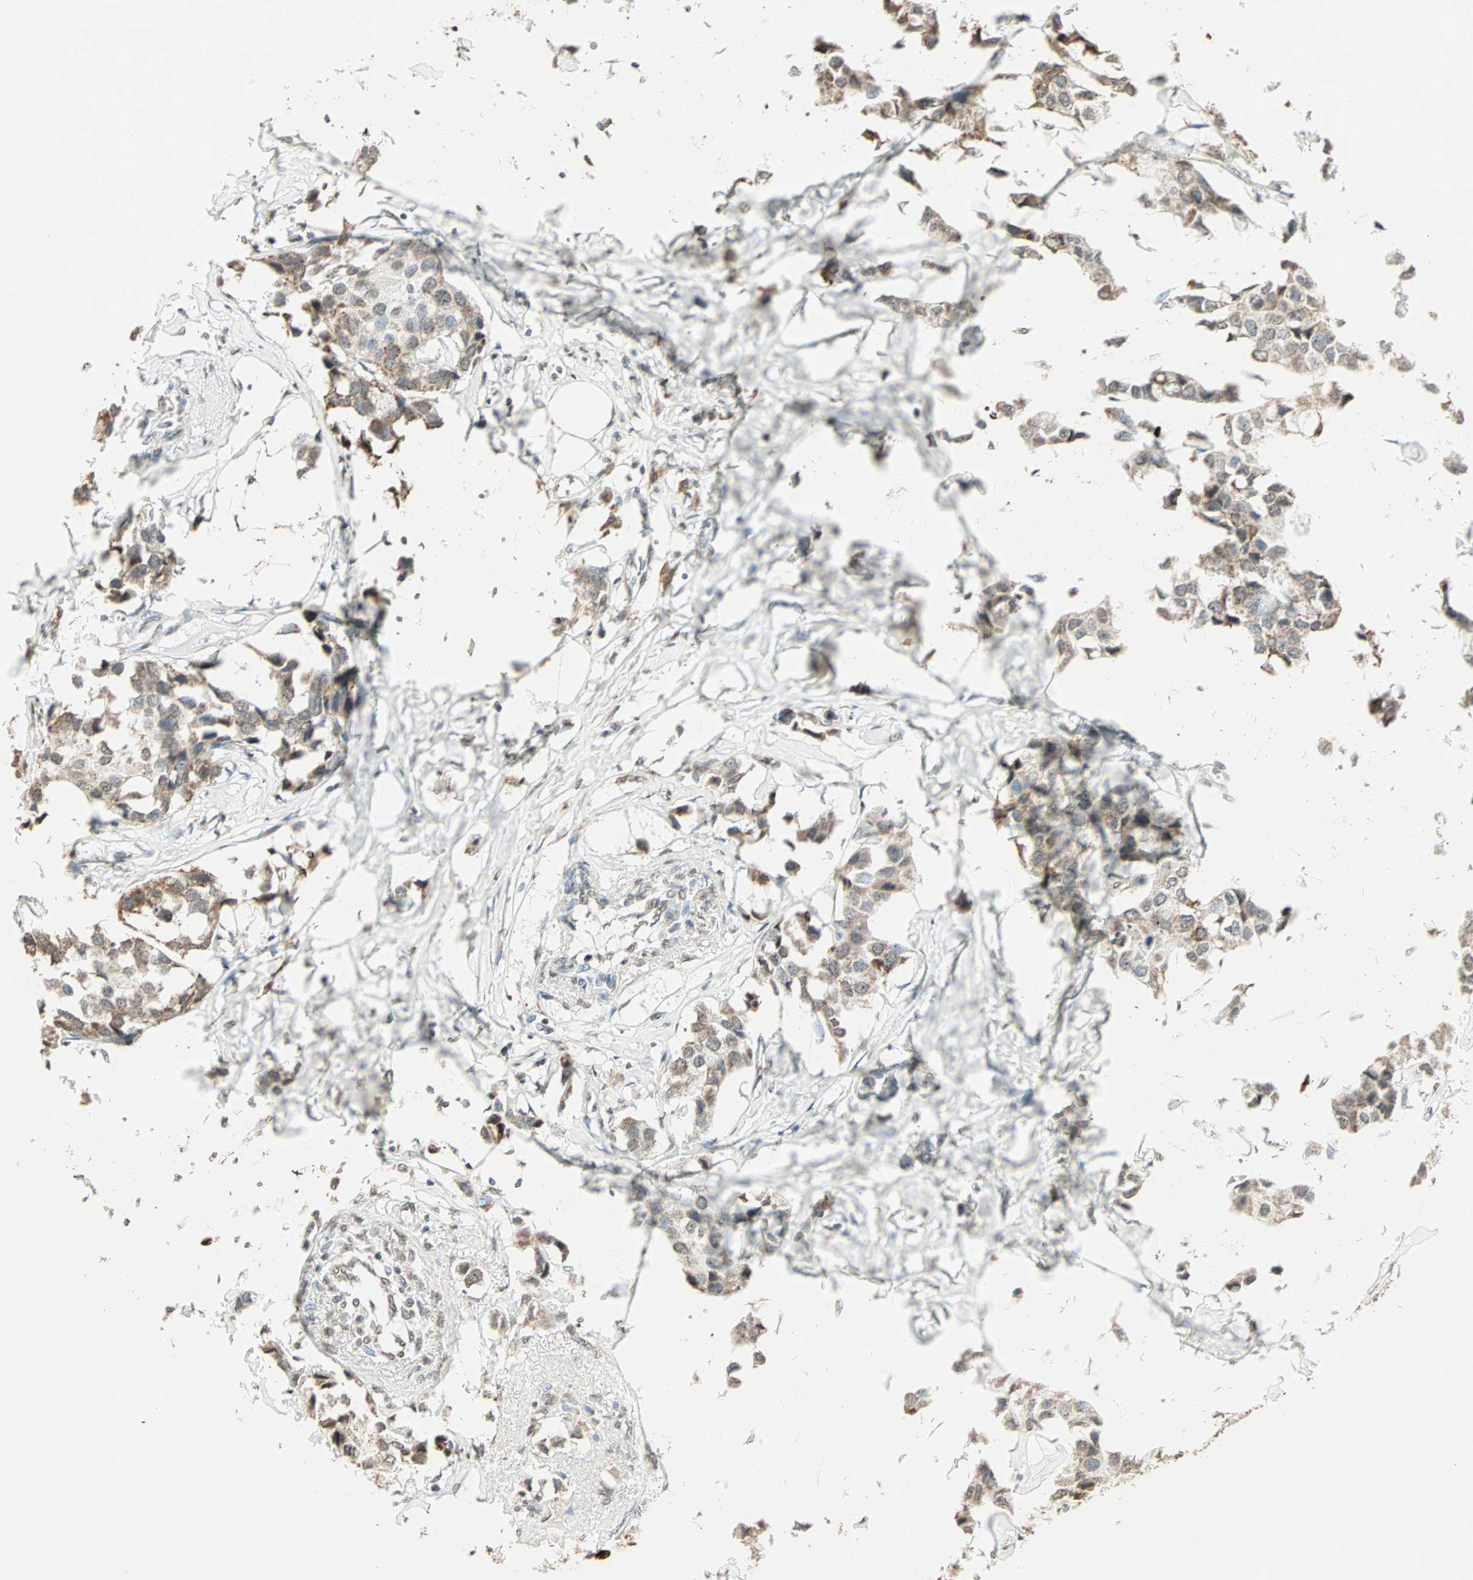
{"staining": {"intensity": "moderate", "quantity": "25%-75%", "location": "cytoplasmic/membranous"}, "tissue": "breast cancer", "cell_type": "Tumor cells", "image_type": "cancer", "snomed": [{"axis": "morphology", "description": "Duct carcinoma"}, {"axis": "topography", "description": "Breast"}], "caption": "There is medium levels of moderate cytoplasmic/membranous staining in tumor cells of breast cancer (infiltrating ductal carcinoma), as demonstrated by immunohistochemical staining (brown color).", "gene": "PRELID1", "patient": {"sex": "female", "age": 80}}